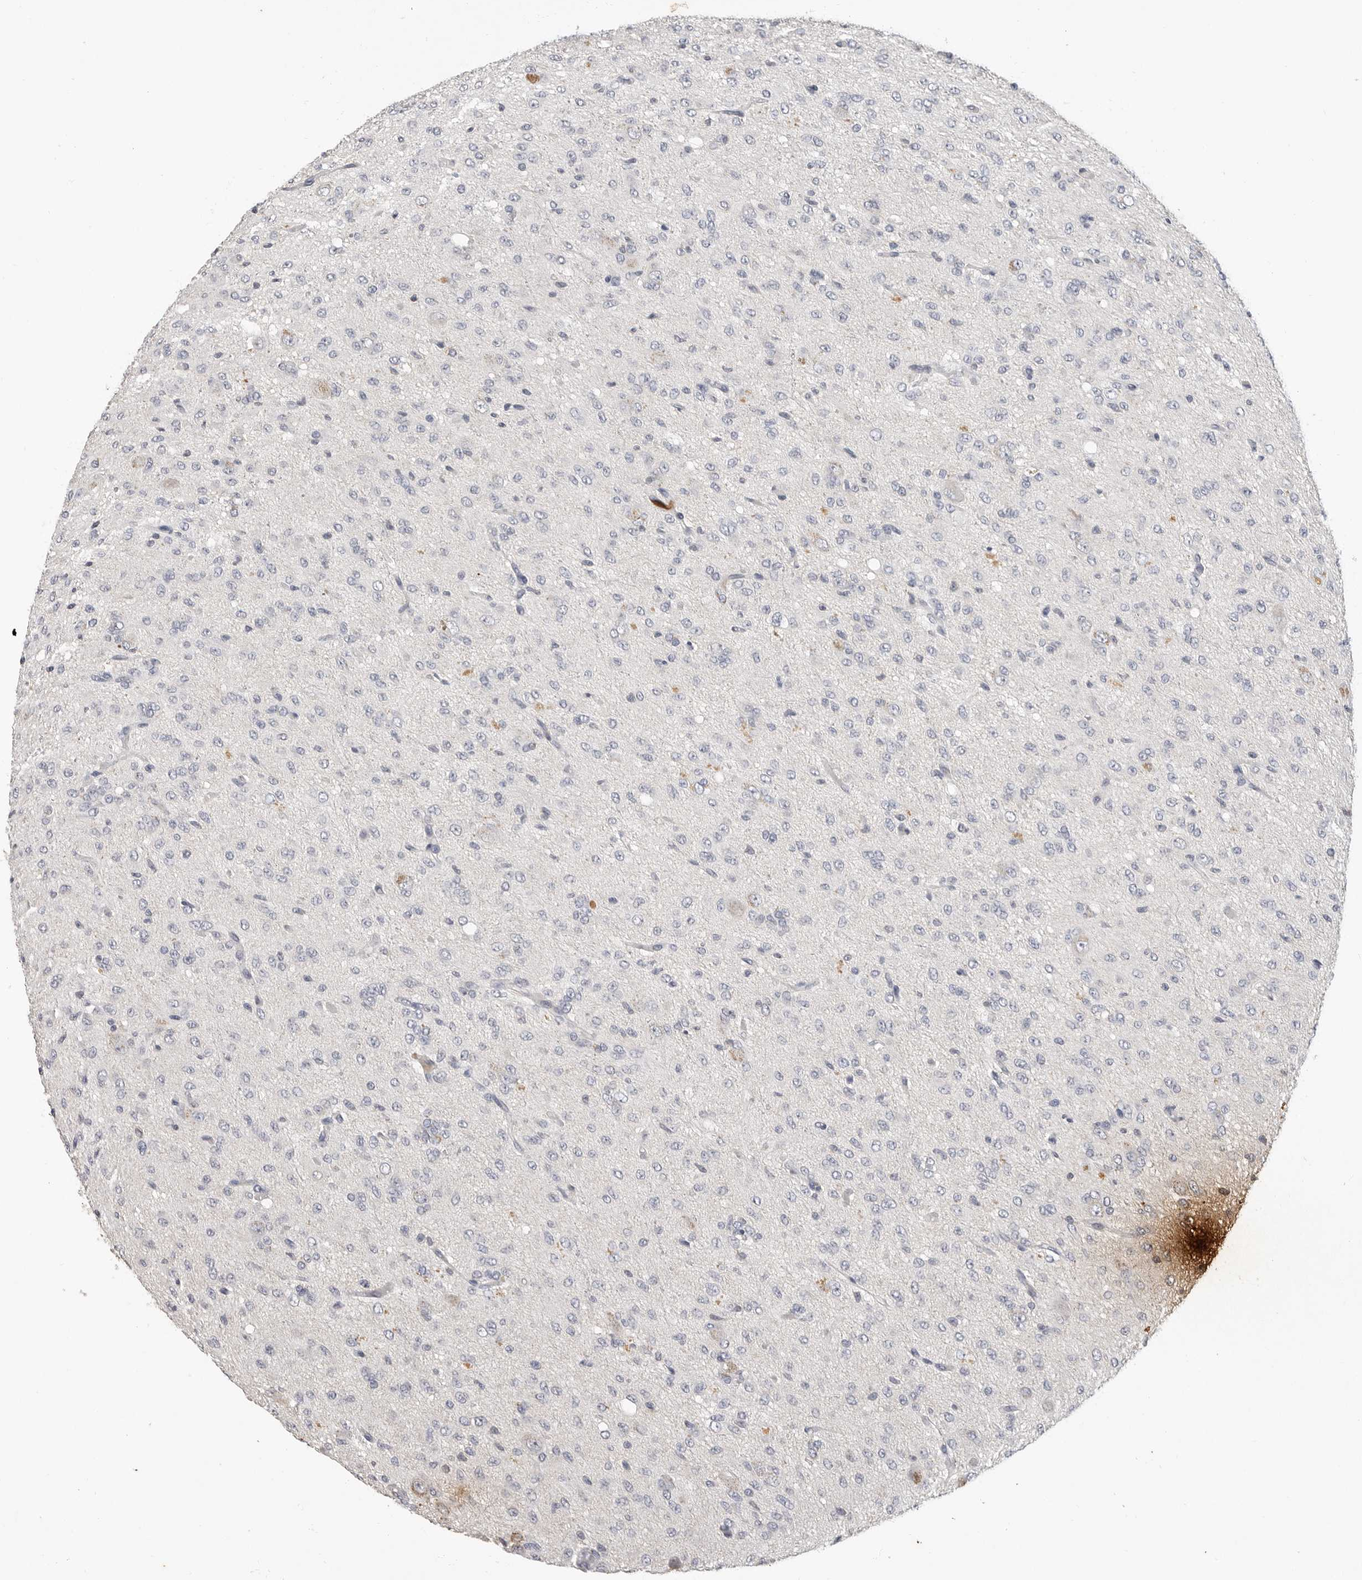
{"staining": {"intensity": "negative", "quantity": "none", "location": "none"}, "tissue": "glioma", "cell_type": "Tumor cells", "image_type": "cancer", "snomed": [{"axis": "morphology", "description": "Glioma, malignant, High grade"}, {"axis": "topography", "description": "Brain"}], "caption": "Immunohistochemistry (IHC) of human high-grade glioma (malignant) exhibits no staining in tumor cells.", "gene": "LTBR", "patient": {"sex": "female", "age": 59}}